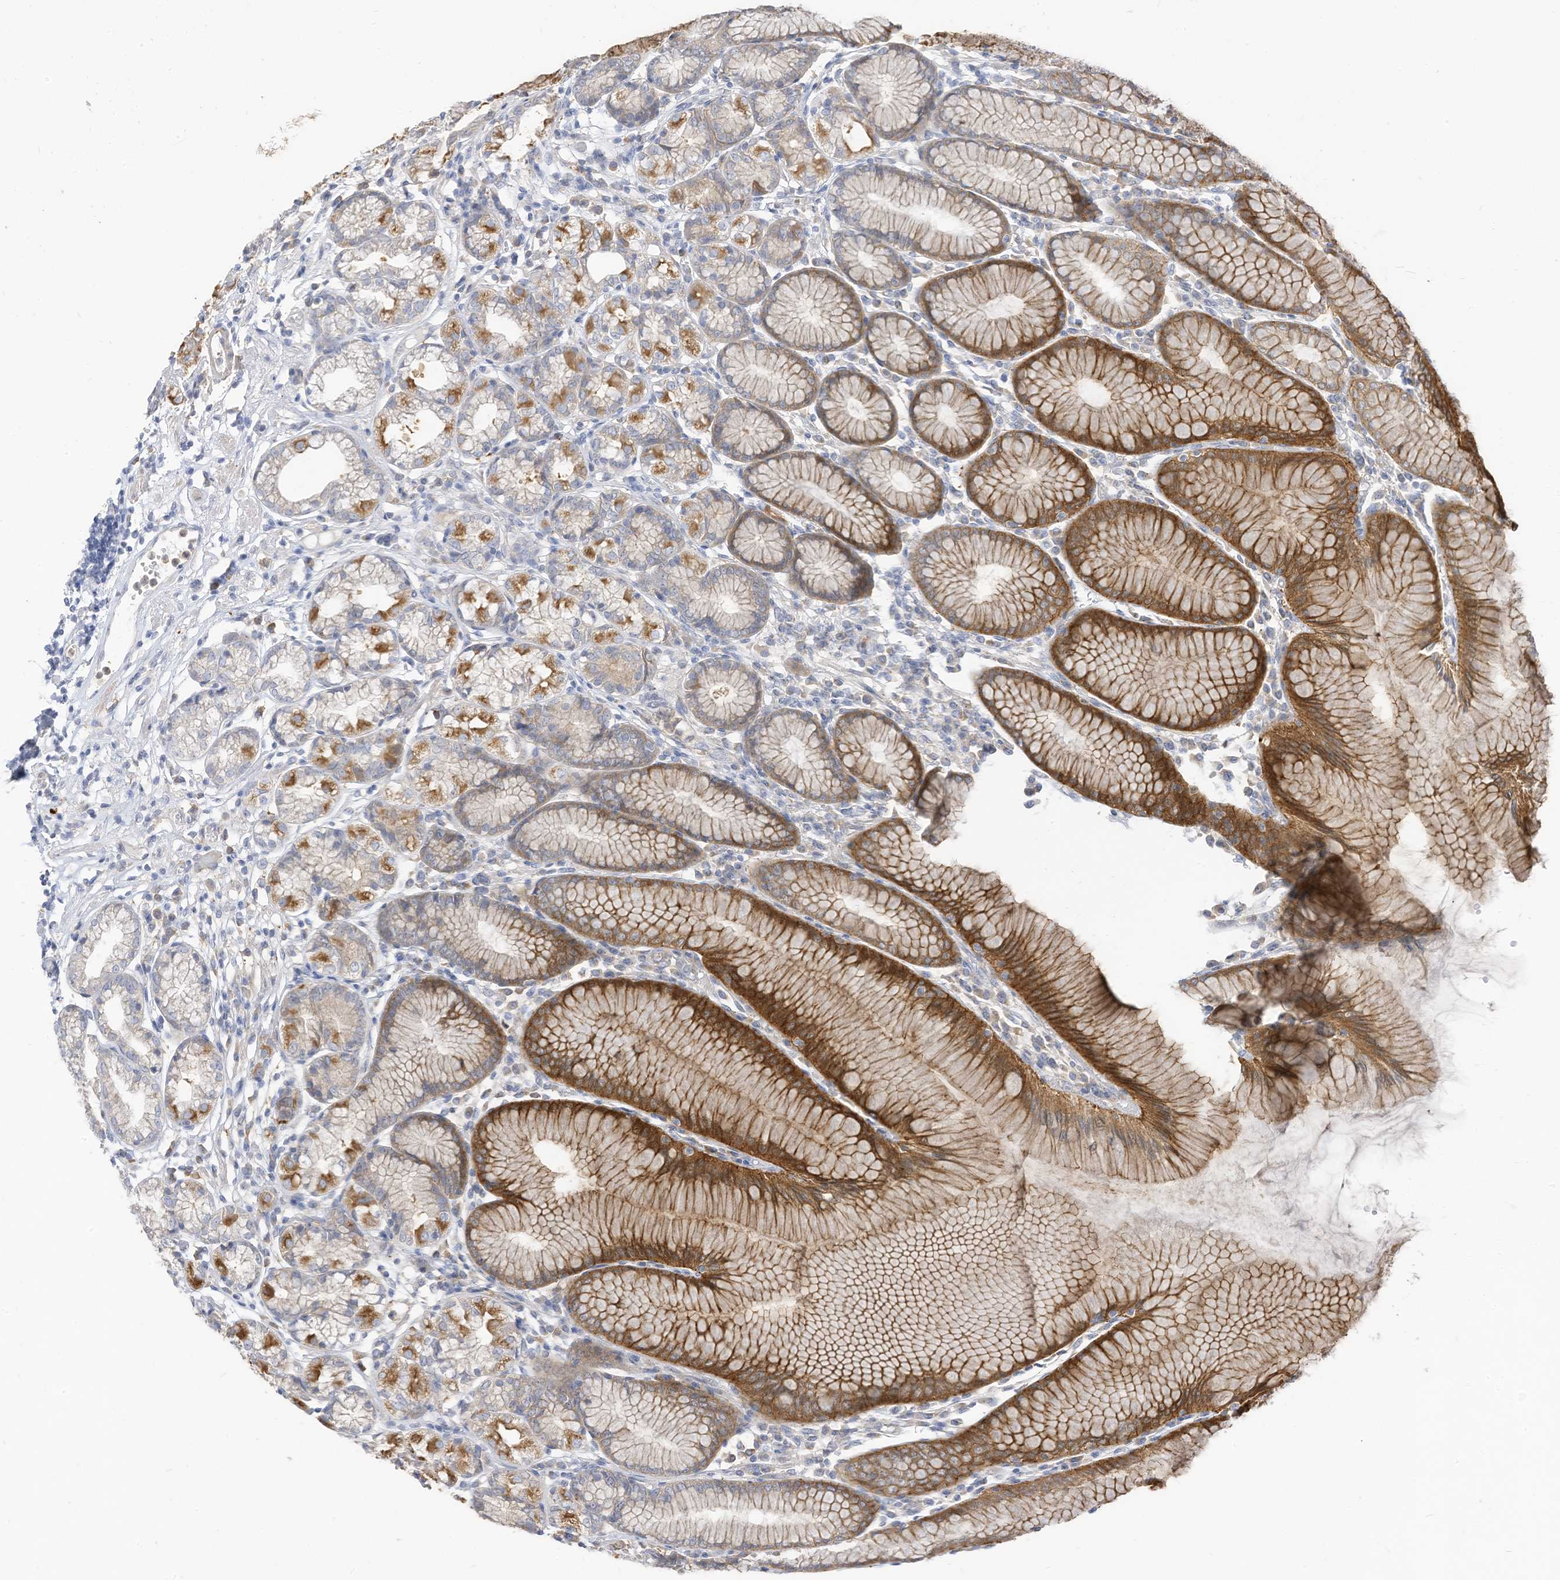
{"staining": {"intensity": "moderate", "quantity": "25%-75%", "location": "cytoplasmic/membranous"}, "tissue": "stomach", "cell_type": "Glandular cells", "image_type": "normal", "snomed": [{"axis": "morphology", "description": "Normal tissue, NOS"}, {"axis": "topography", "description": "Stomach"}], "caption": "Glandular cells display medium levels of moderate cytoplasmic/membranous positivity in approximately 25%-75% of cells in benign human stomach.", "gene": "ATP13A1", "patient": {"sex": "female", "age": 57}}